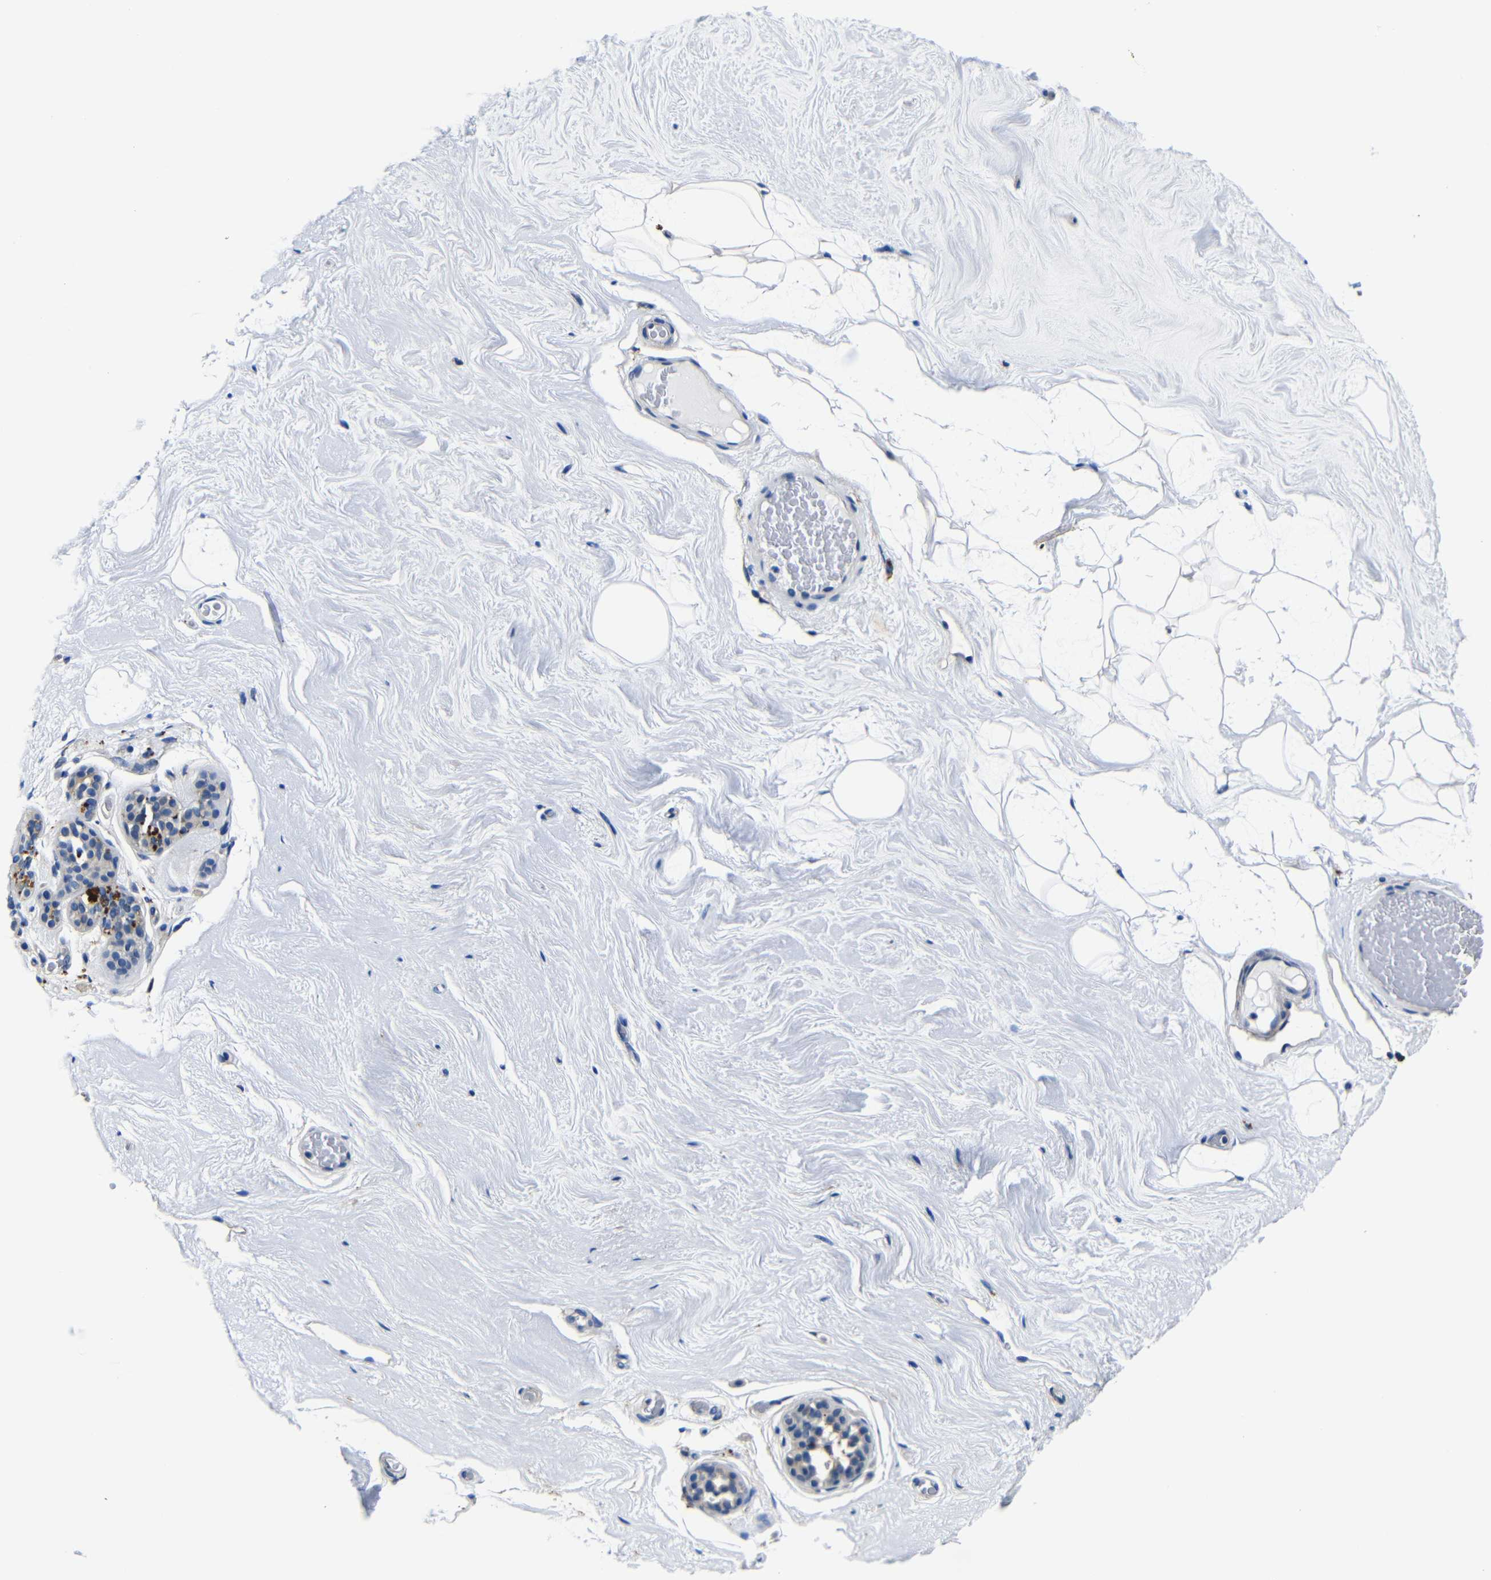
{"staining": {"intensity": "negative", "quantity": "none", "location": "none"}, "tissue": "breast", "cell_type": "Adipocytes", "image_type": "normal", "snomed": [{"axis": "morphology", "description": "Normal tissue, NOS"}, {"axis": "topography", "description": "Breast"}], "caption": "There is no significant positivity in adipocytes of breast. Nuclei are stained in blue.", "gene": "GIMAP2", "patient": {"sex": "female", "age": 75}}